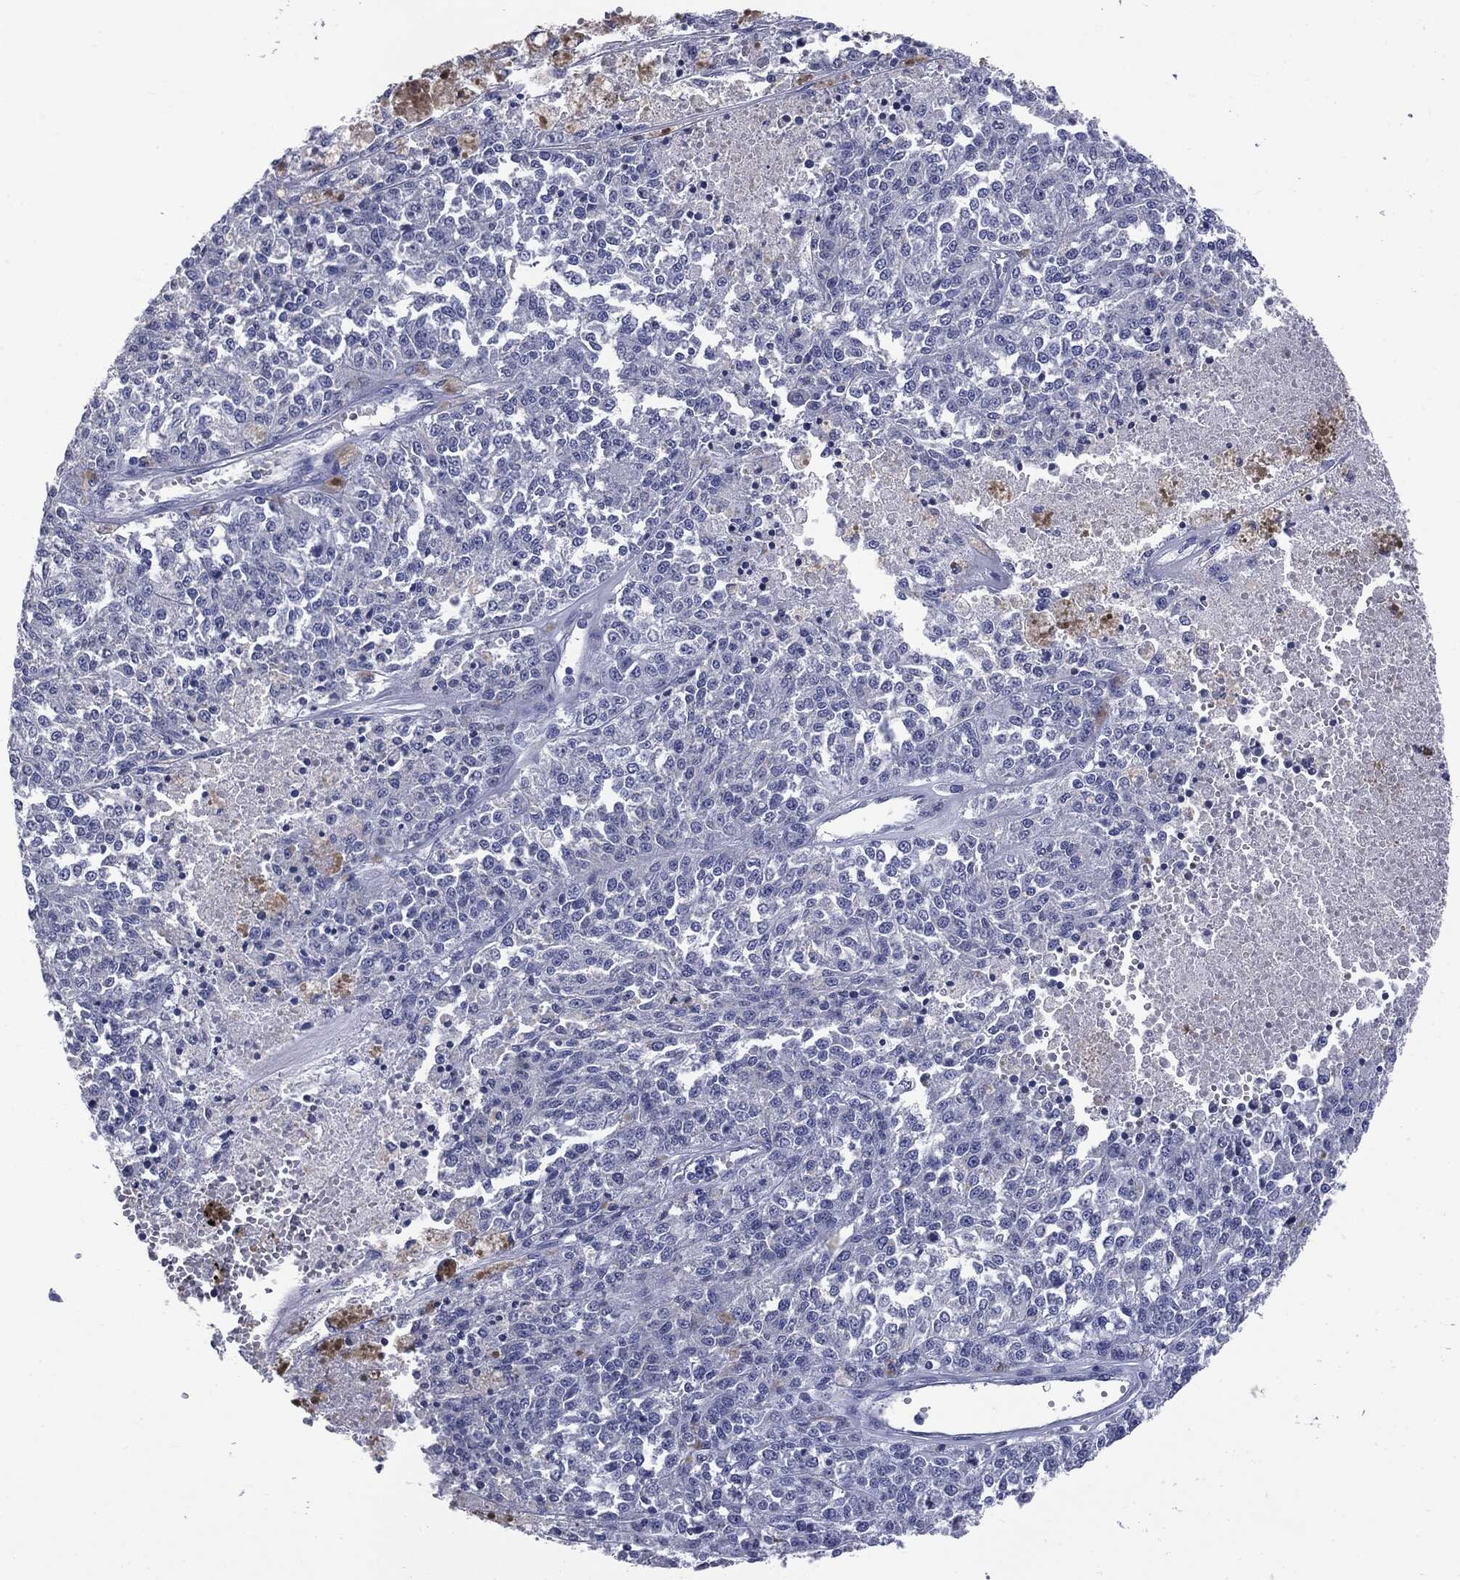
{"staining": {"intensity": "negative", "quantity": "none", "location": "none"}, "tissue": "melanoma", "cell_type": "Tumor cells", "image_type": "cancer", "snomed": [{"axis": "morphology", "description": "Malignant melanoma, Metastatic site"}, {"axis": "topography", "description": "Lymph node"}], "caption": "An immunohistochemistry (IHC) micrograph of melanoma is shown. There is no staining in tumor cells of melanoma.", "gene": "TSHB", "patient": {"sex": "female", "age": 64}}